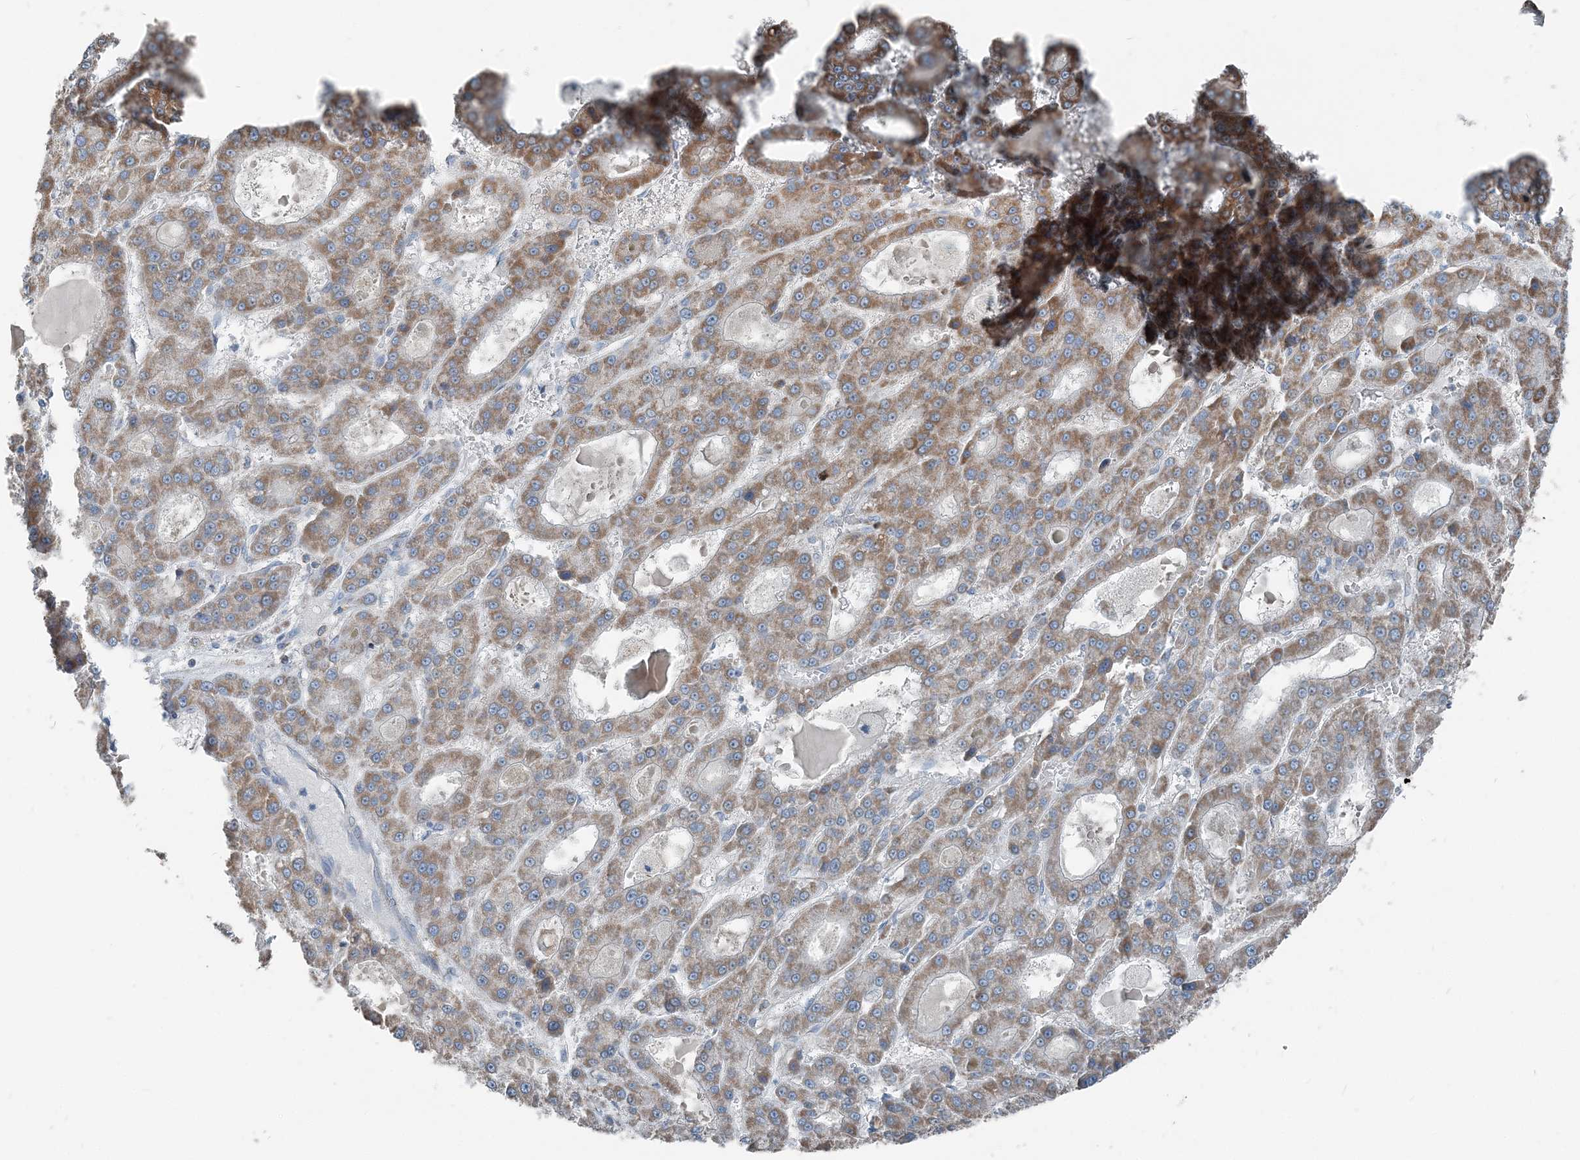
{"staining": {"intensity": "moderate", "quantity": ">75%", "location": "cytoplasmic/membranous"}, "tissue": "liver cancer", "cell_type": "Tumor cells", "image_type": "cancer", "snomed": [{"axis": "morphology", "description": "Carcinoma, Hepatocellular, NOS"}, {"axis": "topography", "description": "Liver"}], "caption": "This is an image of immunohistochemistry (IHC) staining of liver cancer (hepatocellular carcinoma), which shows moderate positivity in the cytoplasmic/membranous of tumor cells.", "gene": "SUCLG1", "patient": {"sex": "male", "age": 70}}